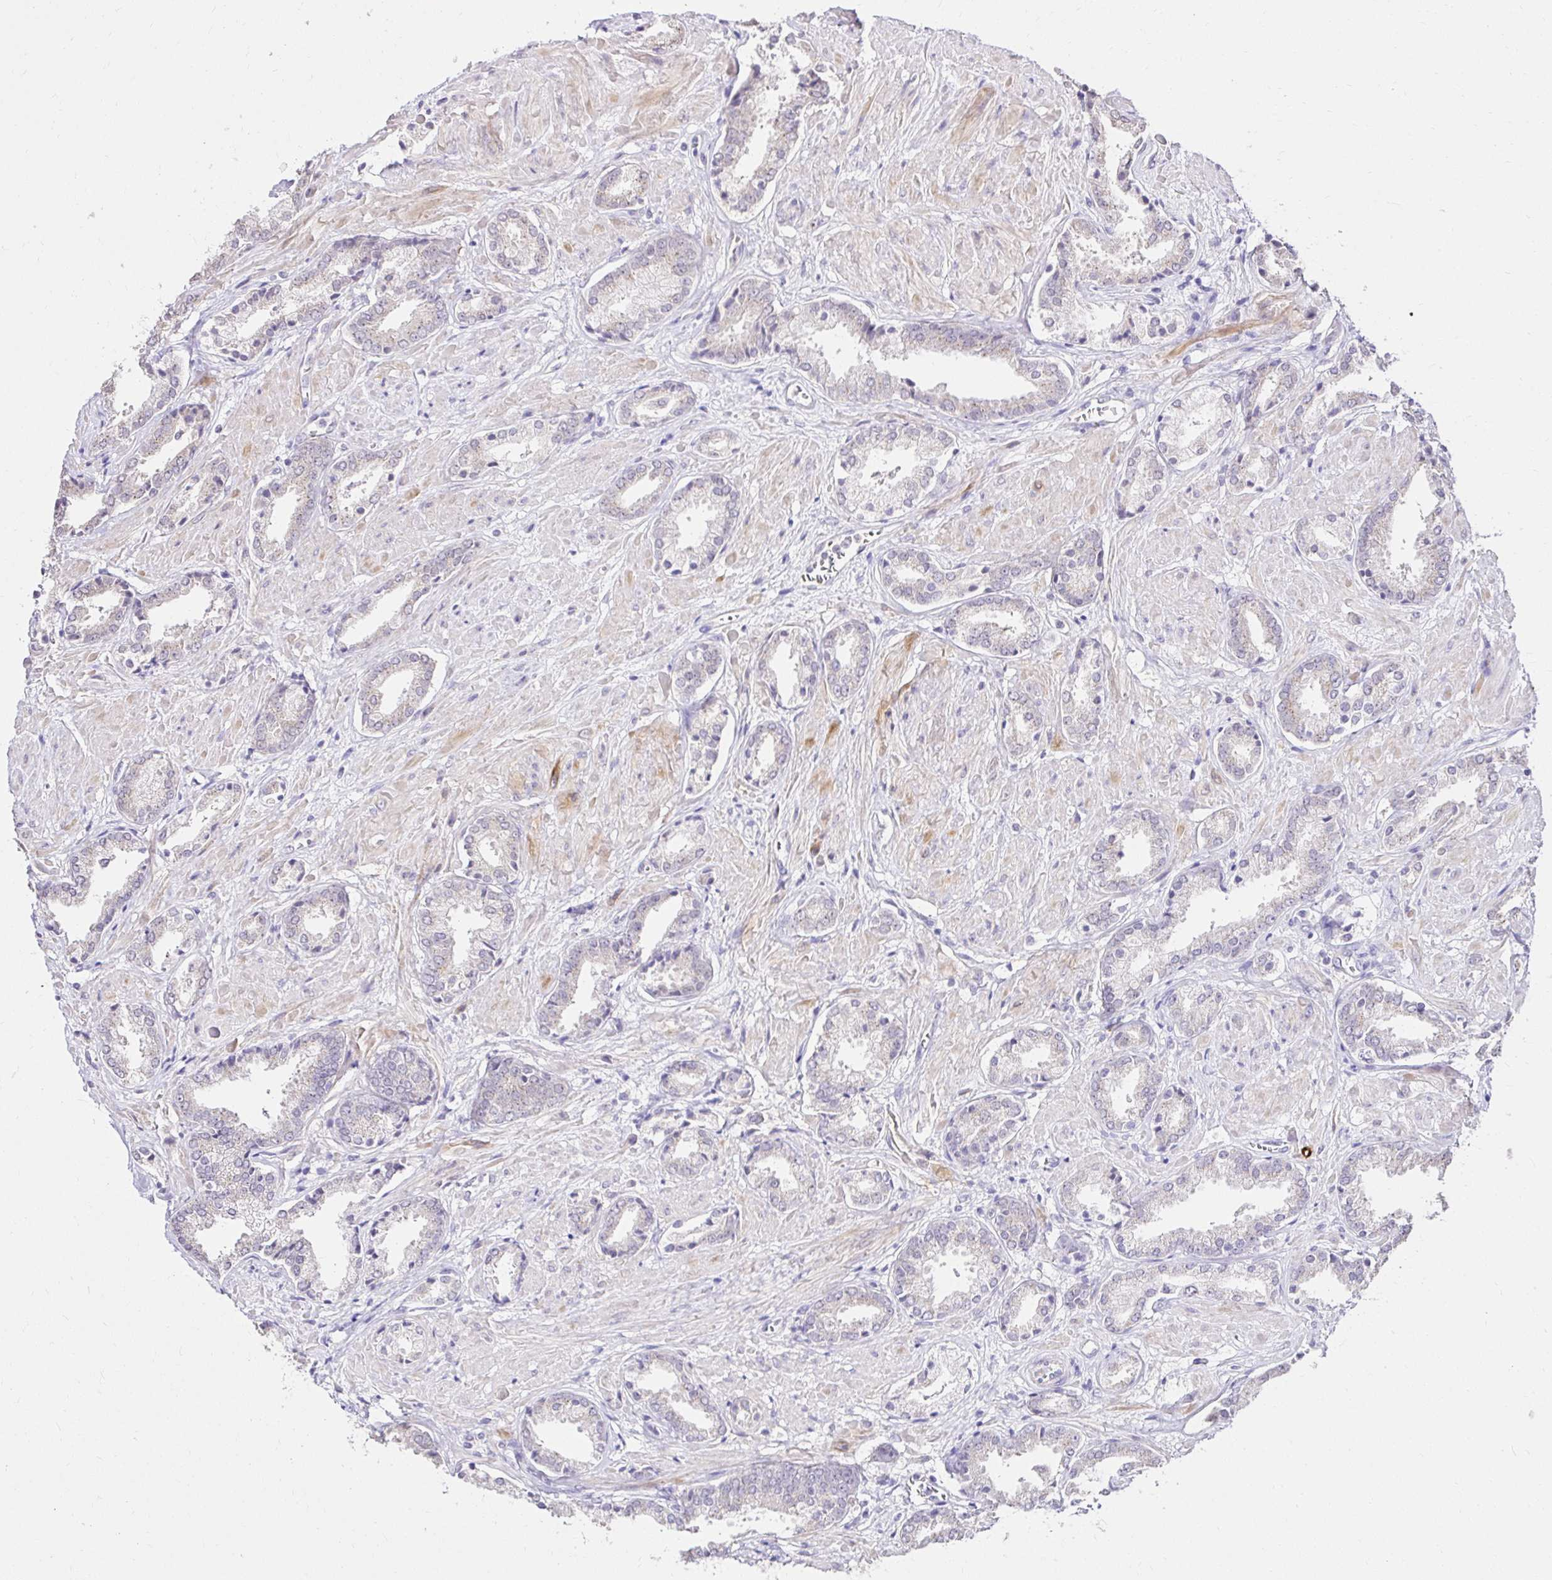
{"staining": {"intensity": "weak", "quantity": "<25%", "location": "cytoplasmic/membranous"}, "tissue": "prostate cancer", "cell_type": "Tumor cells", "image_type": "cancer", "snomed": [{"axis": "morphology", "description": "Adenocarcinoma, High grade"}, {"axis": "topography", "description": "Prostate"}], "caption": "Prostate high-grade adenocarcinoma stained for a protein using IHC displays no expression tumor cells.", "gene": "KIAA1210", "patient": {"sex": "male", "age": 56}}